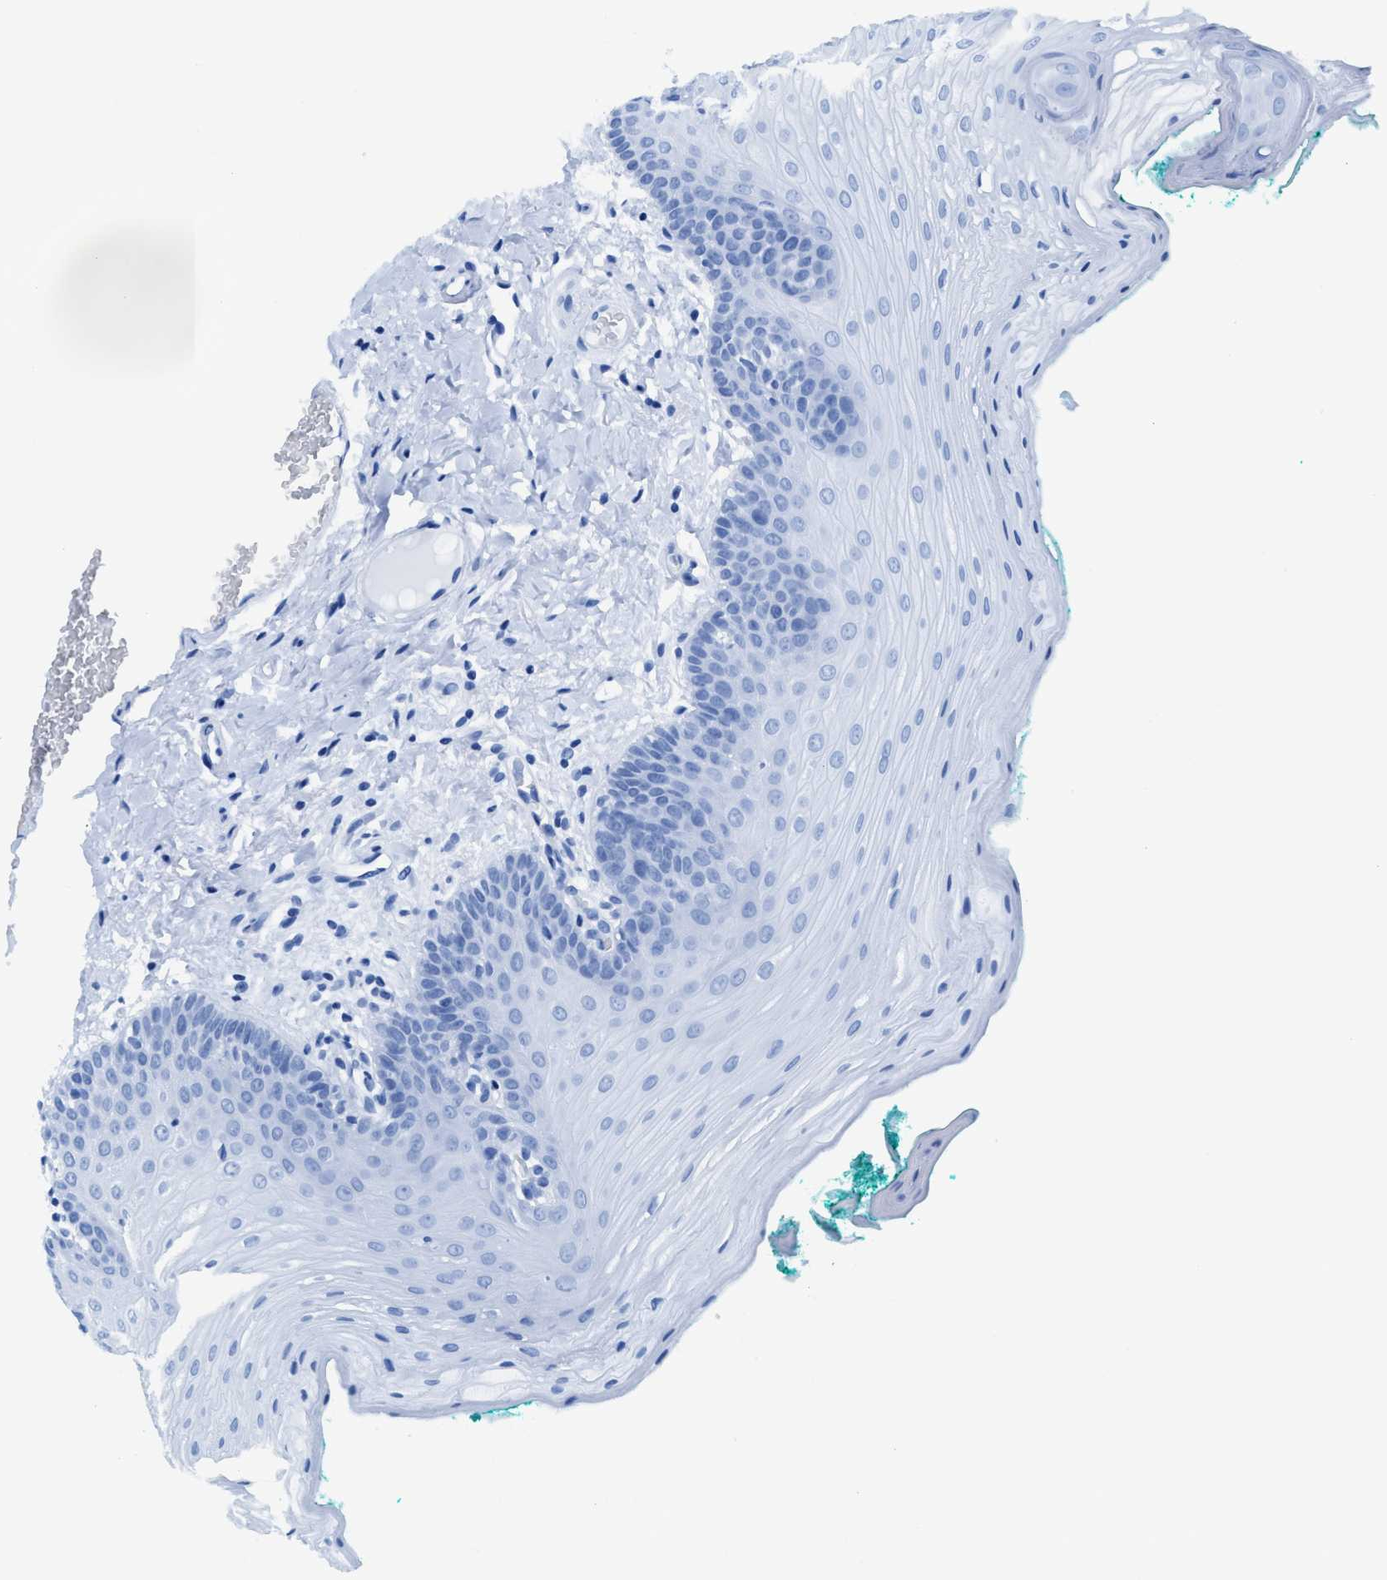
{"staining": {"intensity": "negative", "quantity": "none", "location": "none"}, "tissue": "oral mucosa", "cell_type": "Squamous epithelial cells", "image_type": "normal", "snomed": [{"axis": "morphology", "description": "Normal tissue, NOS"}, {"axis": "topography", "description": "Oral tissue"}], "caption": "Squamous epithelial cells show no significant protein staining in normal oral mucosa. Nuclei are stained in blue.", "gene": "NEB", "patient": {"sex": "male", "age": 58}}